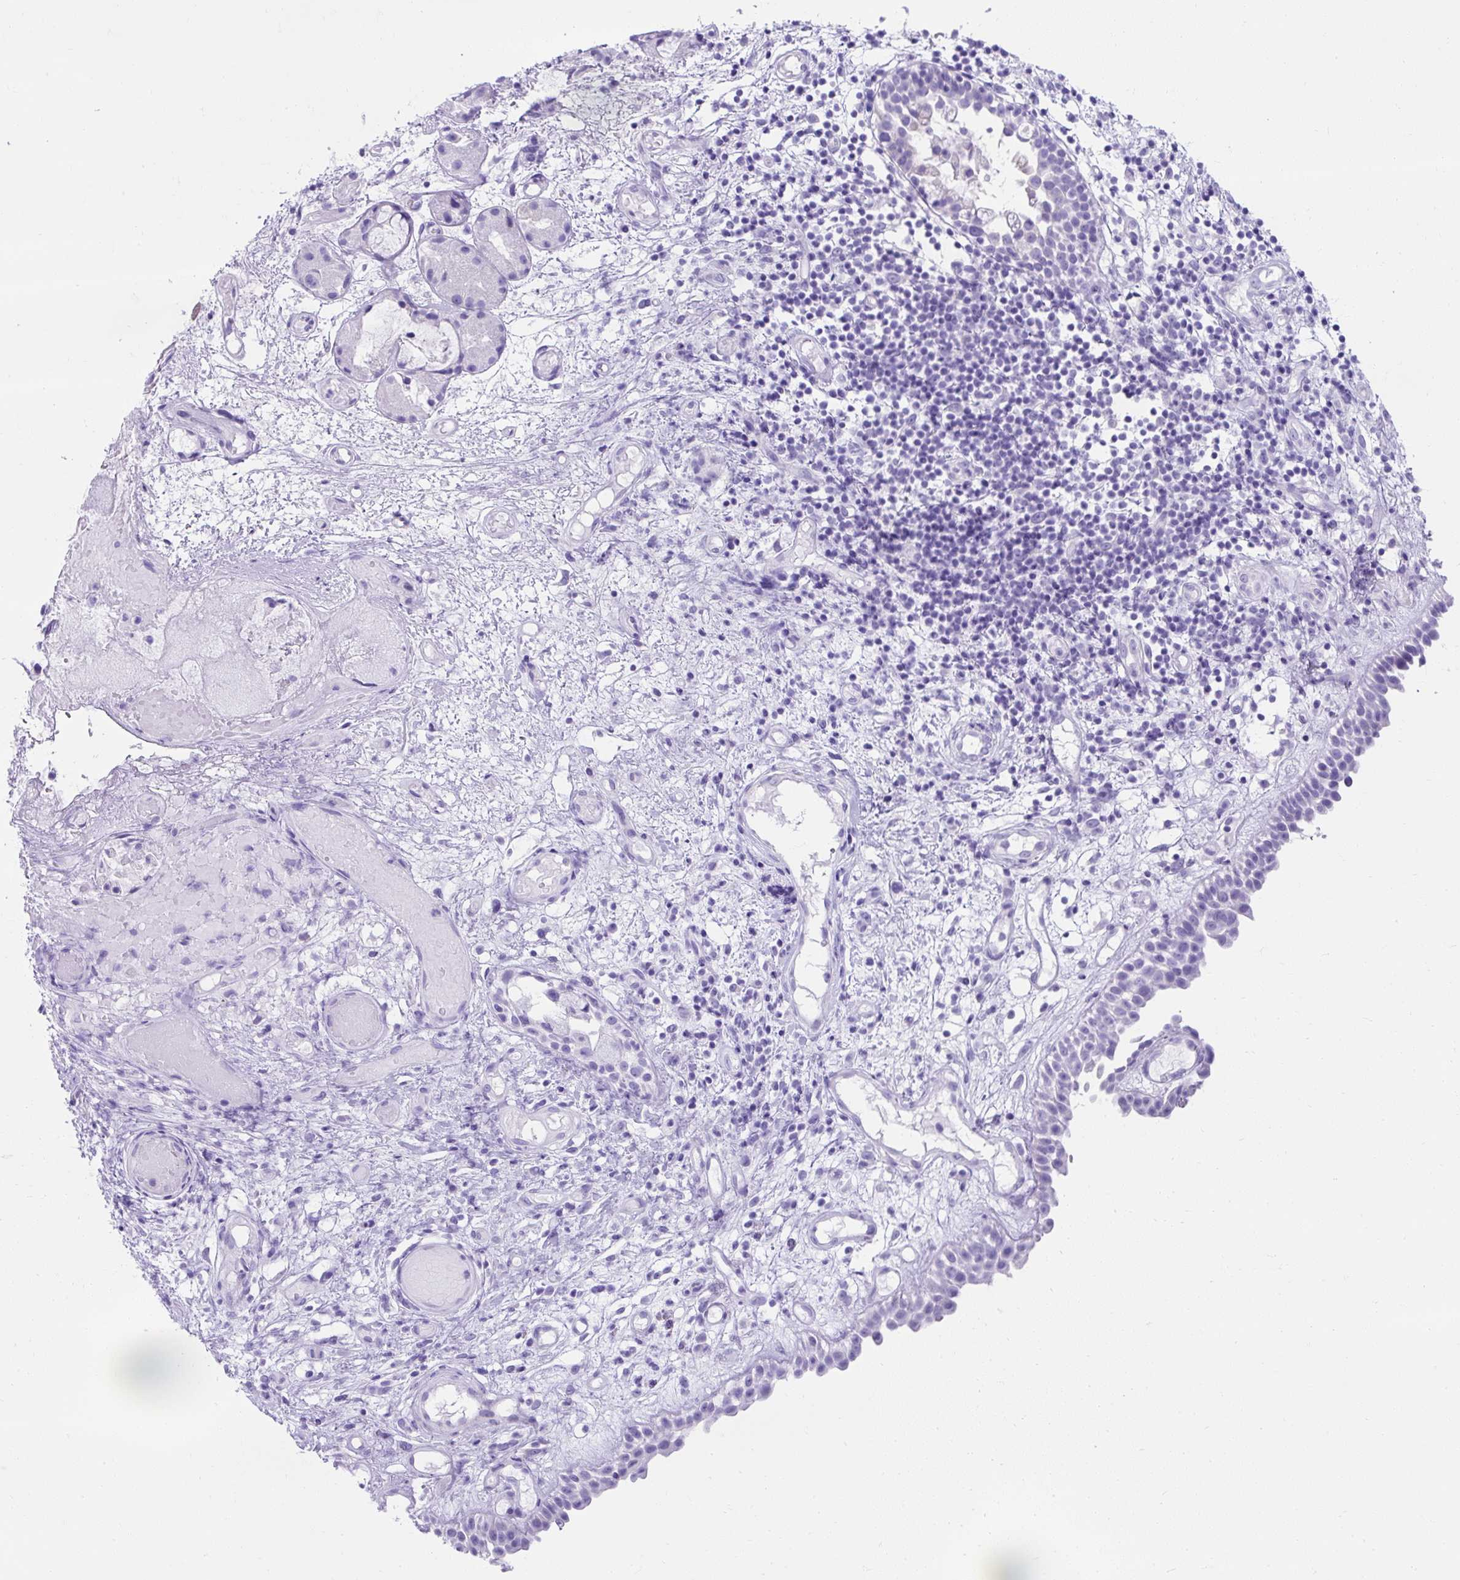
{"staining": {"intensity": "negative", "quantity": "none", "location": "none"}, "tissue": "nasopharynx", "cell_type": "Respiratory epithelial cells", "image_type": "normal", "snomed": [{"axis": "morphology", "description": "Normal tissue, NOS"}, {"axis": "morphology", "description": "Inflammation, NOS"}, {"axis": "topography", "description": "Nasopharynx"}], "caption": "Respiratory epithelial cells show no significant expression in normal nasopharynx. (Stains: DAB (3,3'-diaminobenzidine) IHC with hematoxylin counter stain, Microscopy: brightfield microscopy at high magnification).", "gene": "KRT12", "patient": {"sex": "male", "age": 54}}